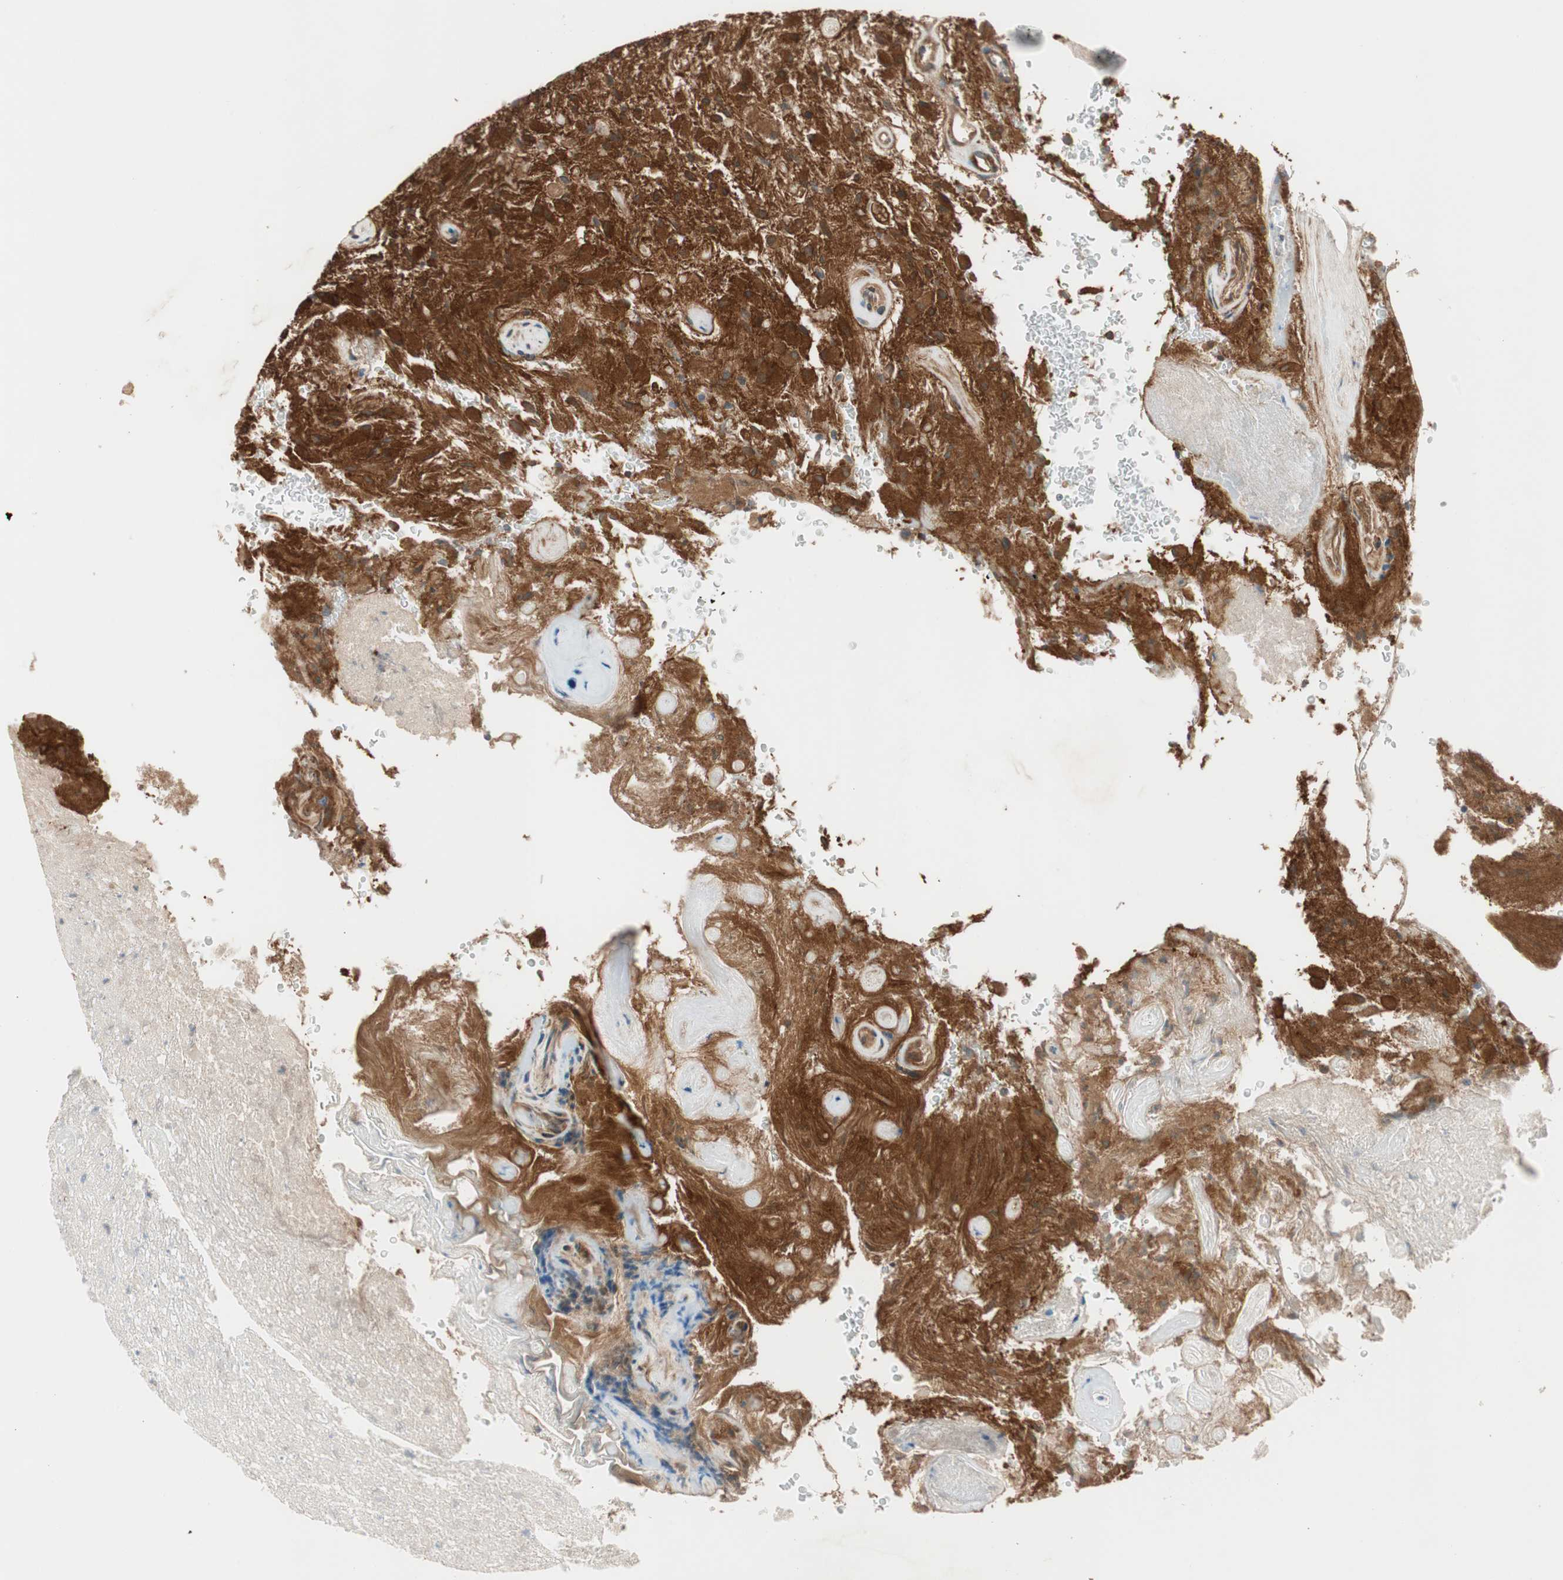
{"staining": {"intensity": "strong", "quantity": ">75%", "location": "cytoplasmic/membranous"}, "tissue": "glioma", "cell_type": "Tumor cells", "image_type": "cancer", "snomed": [{"axis": "morphology", "description": "Glioma, malignant, High grade"}, {"axis": "topography", "description": "Brain"}], "caption": "Human glioma stained with a protein marker exhibits strong staining in tumor cells.", "gene": "WASL", "patient": {"sex": "male", "age": 71}}